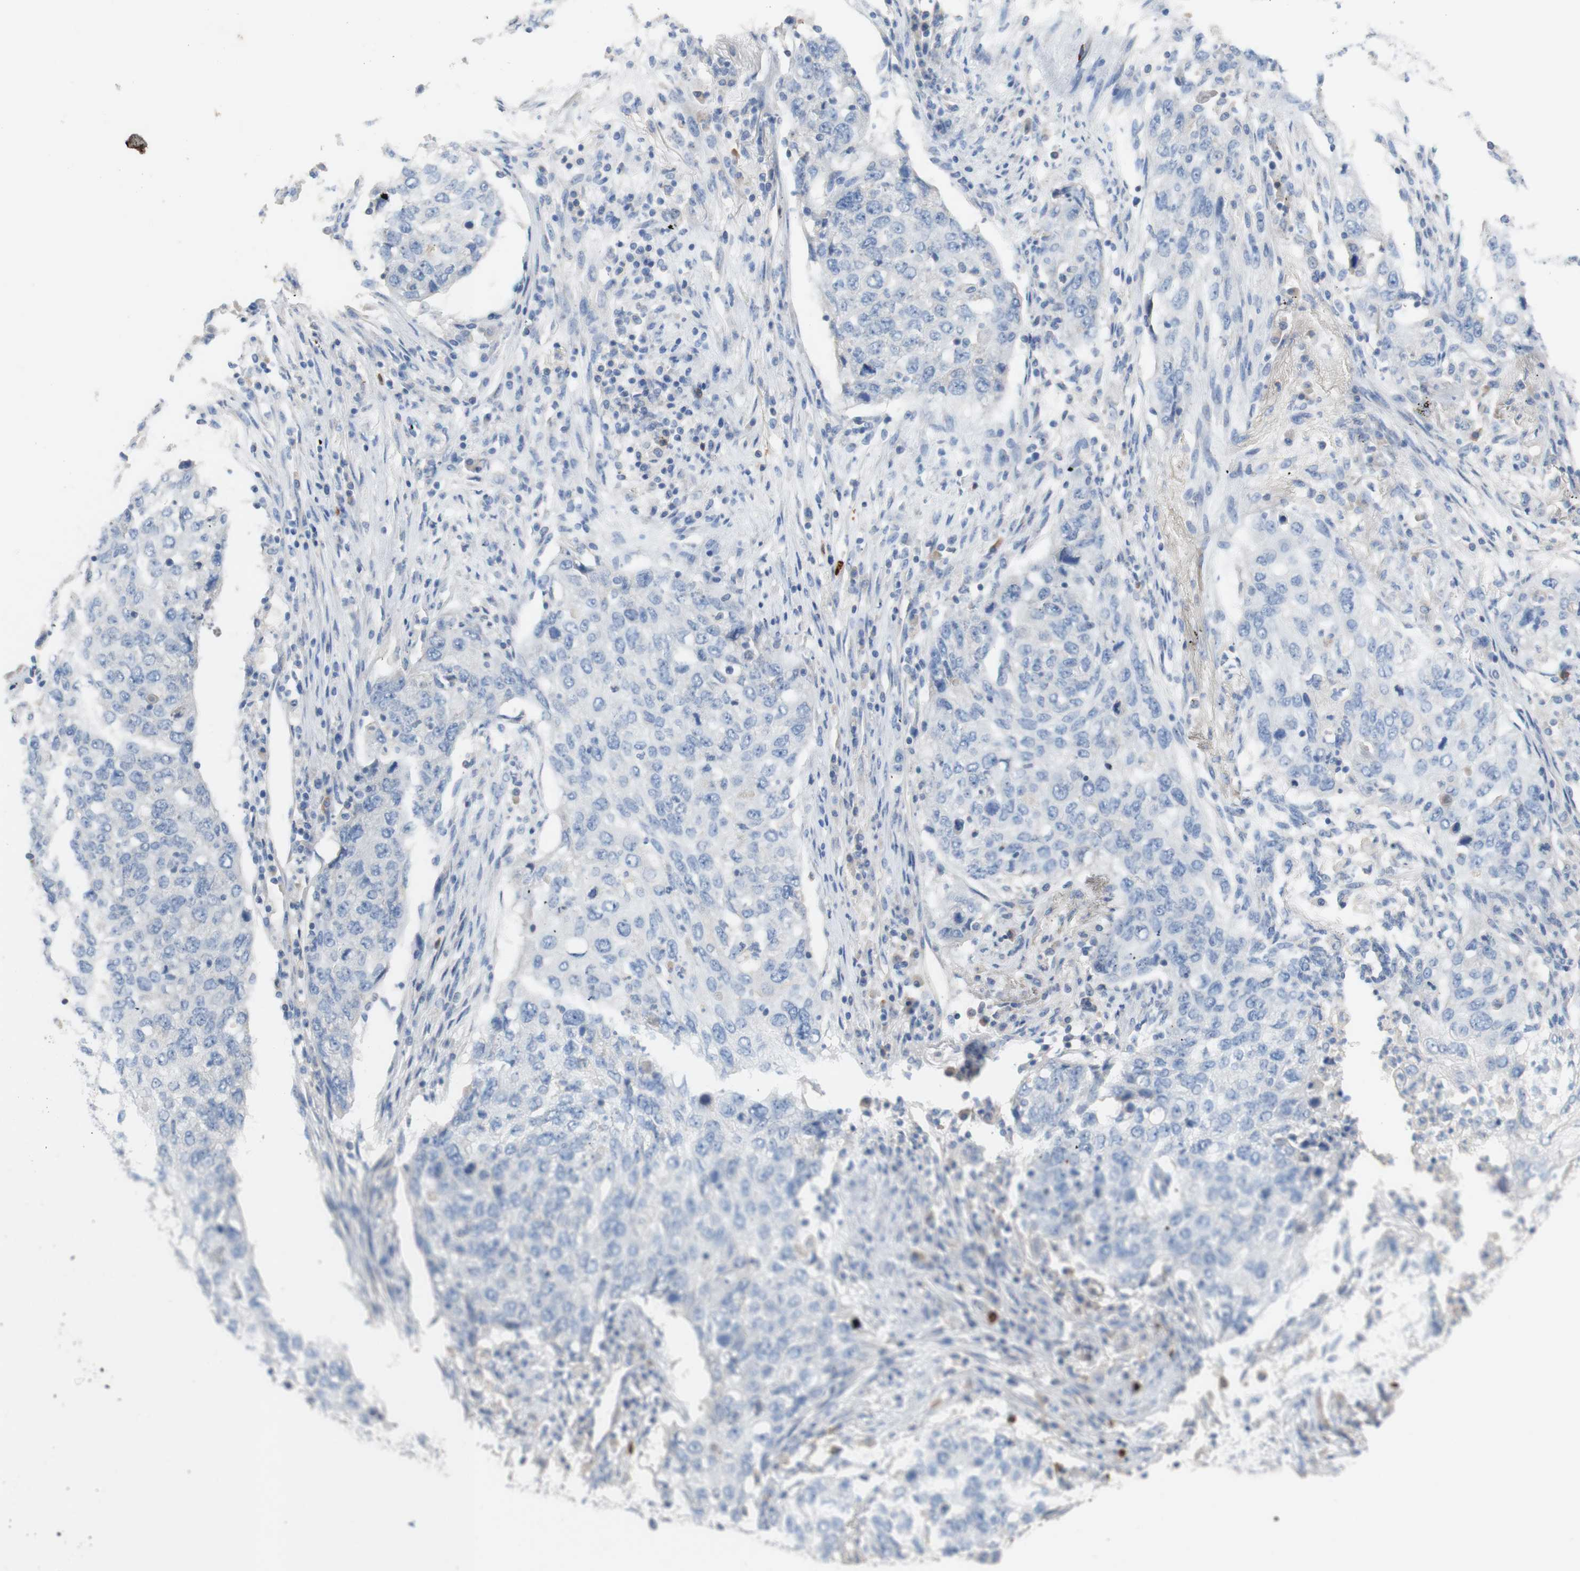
{"staining": {"intensity": "negative", "quantity": "none", "location": "none"}, "tissue": "lung cancer", "cell_type": "Tumor cells", "image_type": "cancer", "snomed": [{"axis": "morphology", "description": "Squamous cell carcinoma, NOS"}, {"axis": "topography", "description": "Lung"}], "caption": "An image of lung cancer (squamous cell carcinoma) stained for a protein demonstrates no brown staining in tumor cells.", "gene": "PACSIN1", "patient": {"sex": "female", "age": 63}}